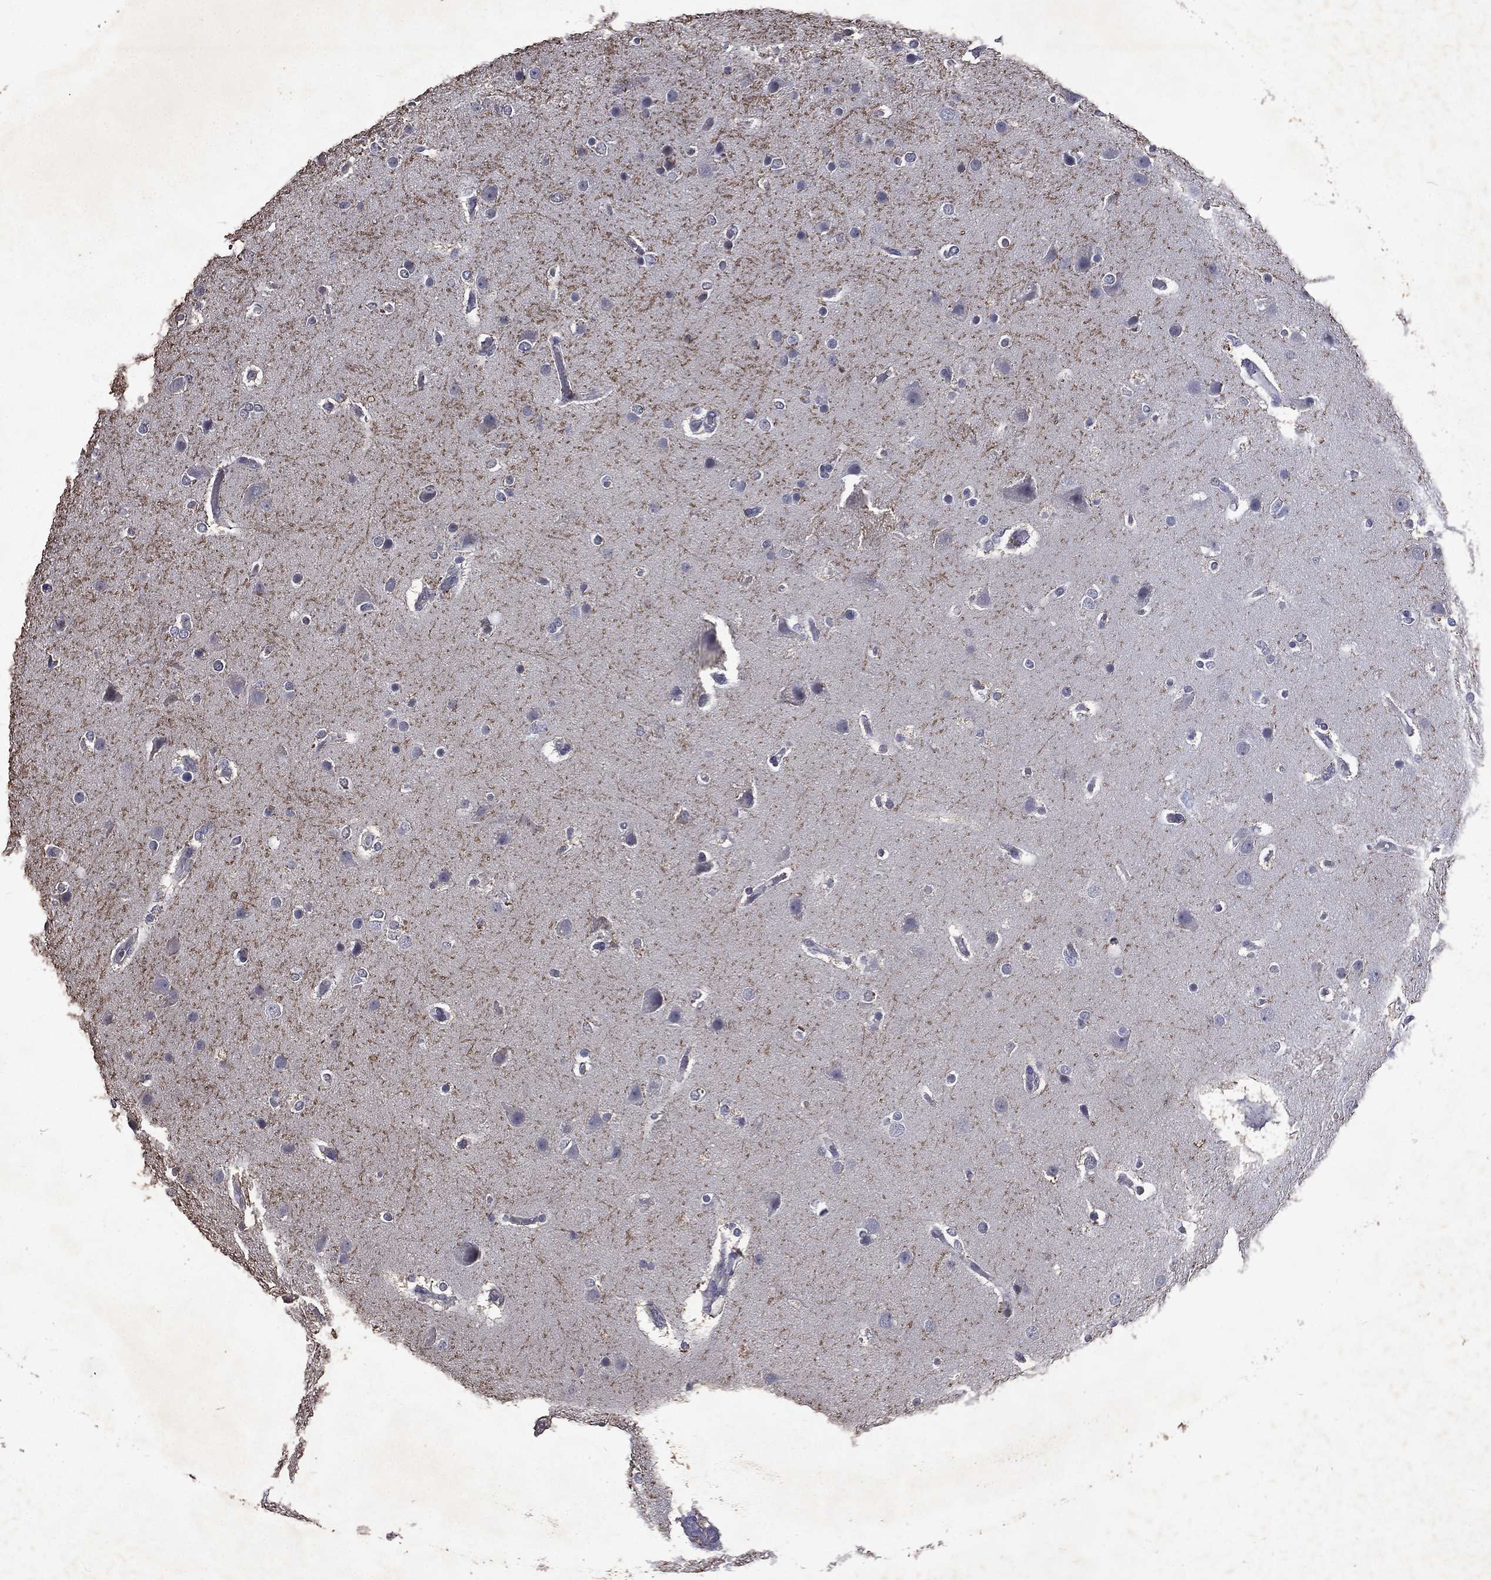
{"staining": {"intensity": "negative", "quantity": "none", "location": "none"}, "tissue": "glioma", "cell_type": "Tumor cells", "image_type": "cancer", "snomed": [{"axis": "morphology", "description": "Glioma, malignant, High grade"}, {"axis": "topography", "description": "Brain"}], "caption": "Immunohistochemical staining of human malignant glioma (high-grade) demonstrates no significant staining in tumor cells. The staining is performed using DAB brown chromogen with nuclei counter-stained in using hematoxylin.", "gene": "SLC34A2", "patient": {"sex": "female", "age": 61}}